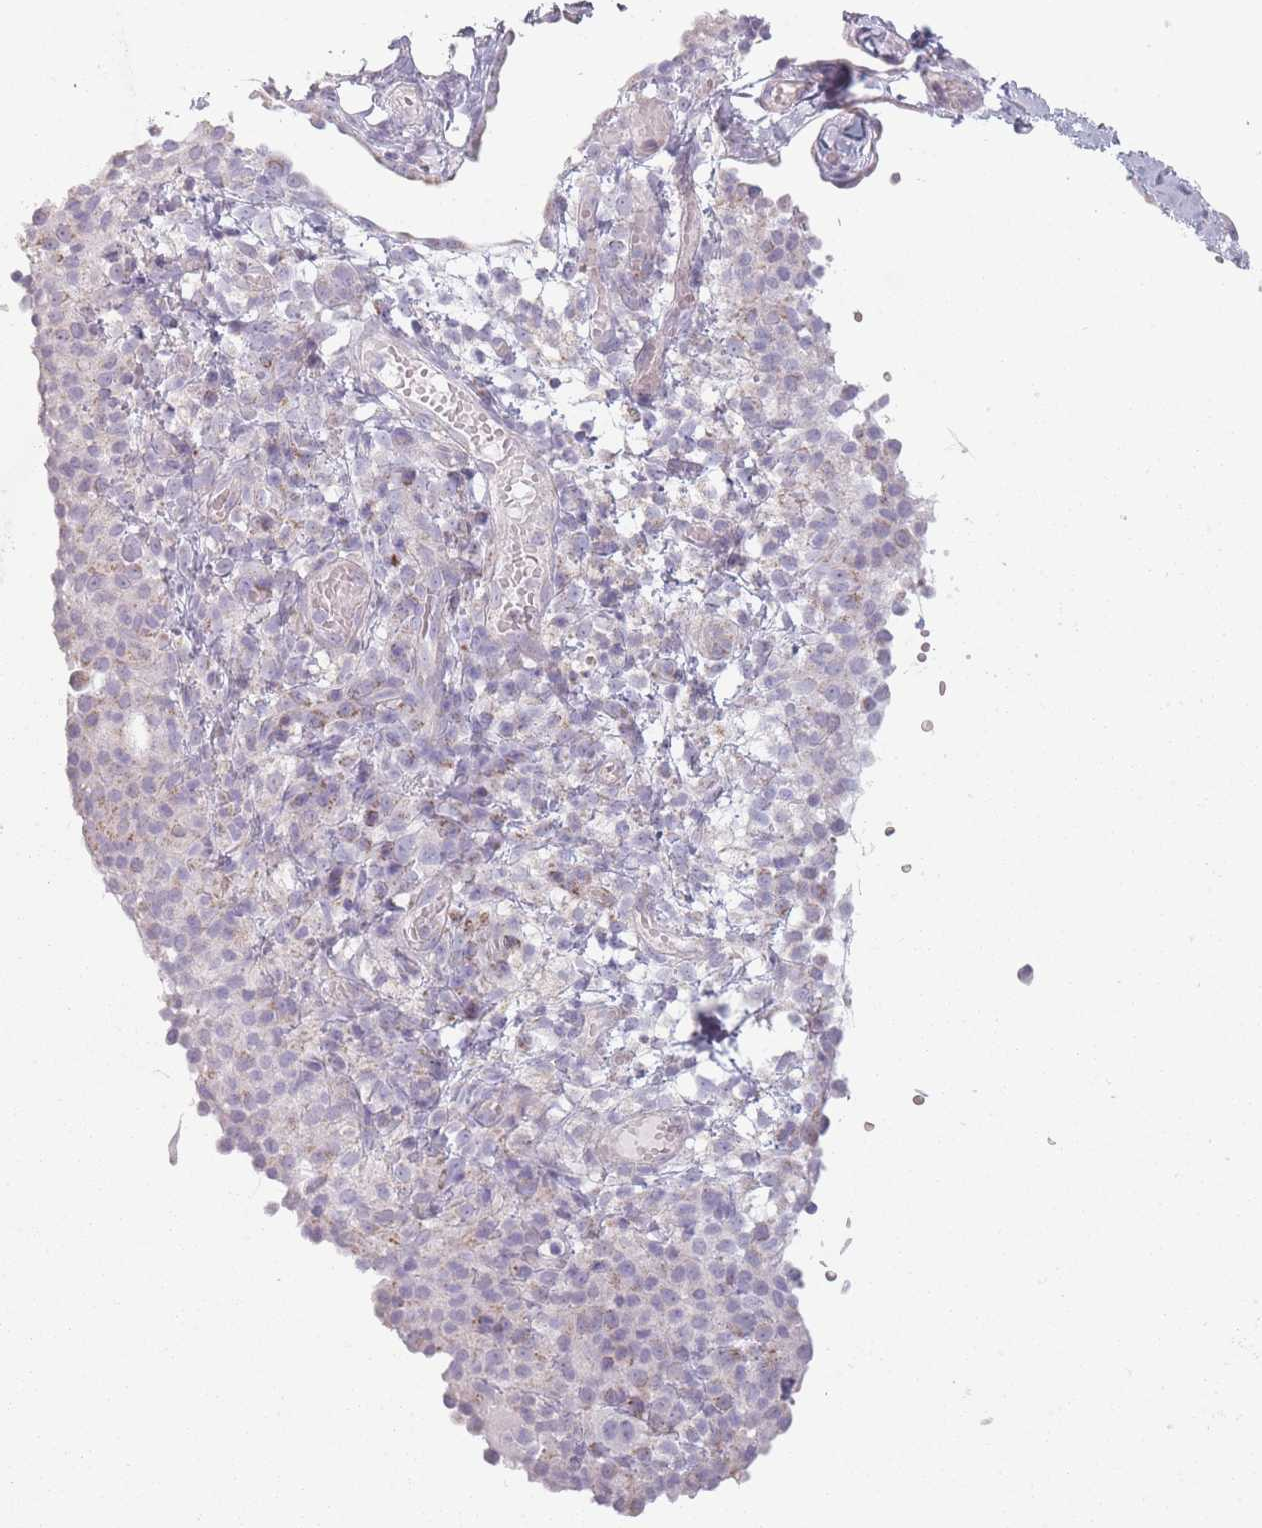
{"staining": {"intensity": "negative", "quantity": "none", "location": "none"}, "tissue": "ovarian cancer", "cell_type": "Tumor cells", "image_type": "cancer", "snomed": [{"axis": "morphology", "description": "Carcinoma, endometroid"}, {"axis": "topography", "description": "Ovary"}], "caption": "High power microscopy histopathology image of an immunohistochemistry (IHC) histopathology image of endometroid carcinoma (ovarian), revealing no significant positivity in tumor cells.", "gene": "DCHS1", "patient": {"sex": "female", "age": 42}}